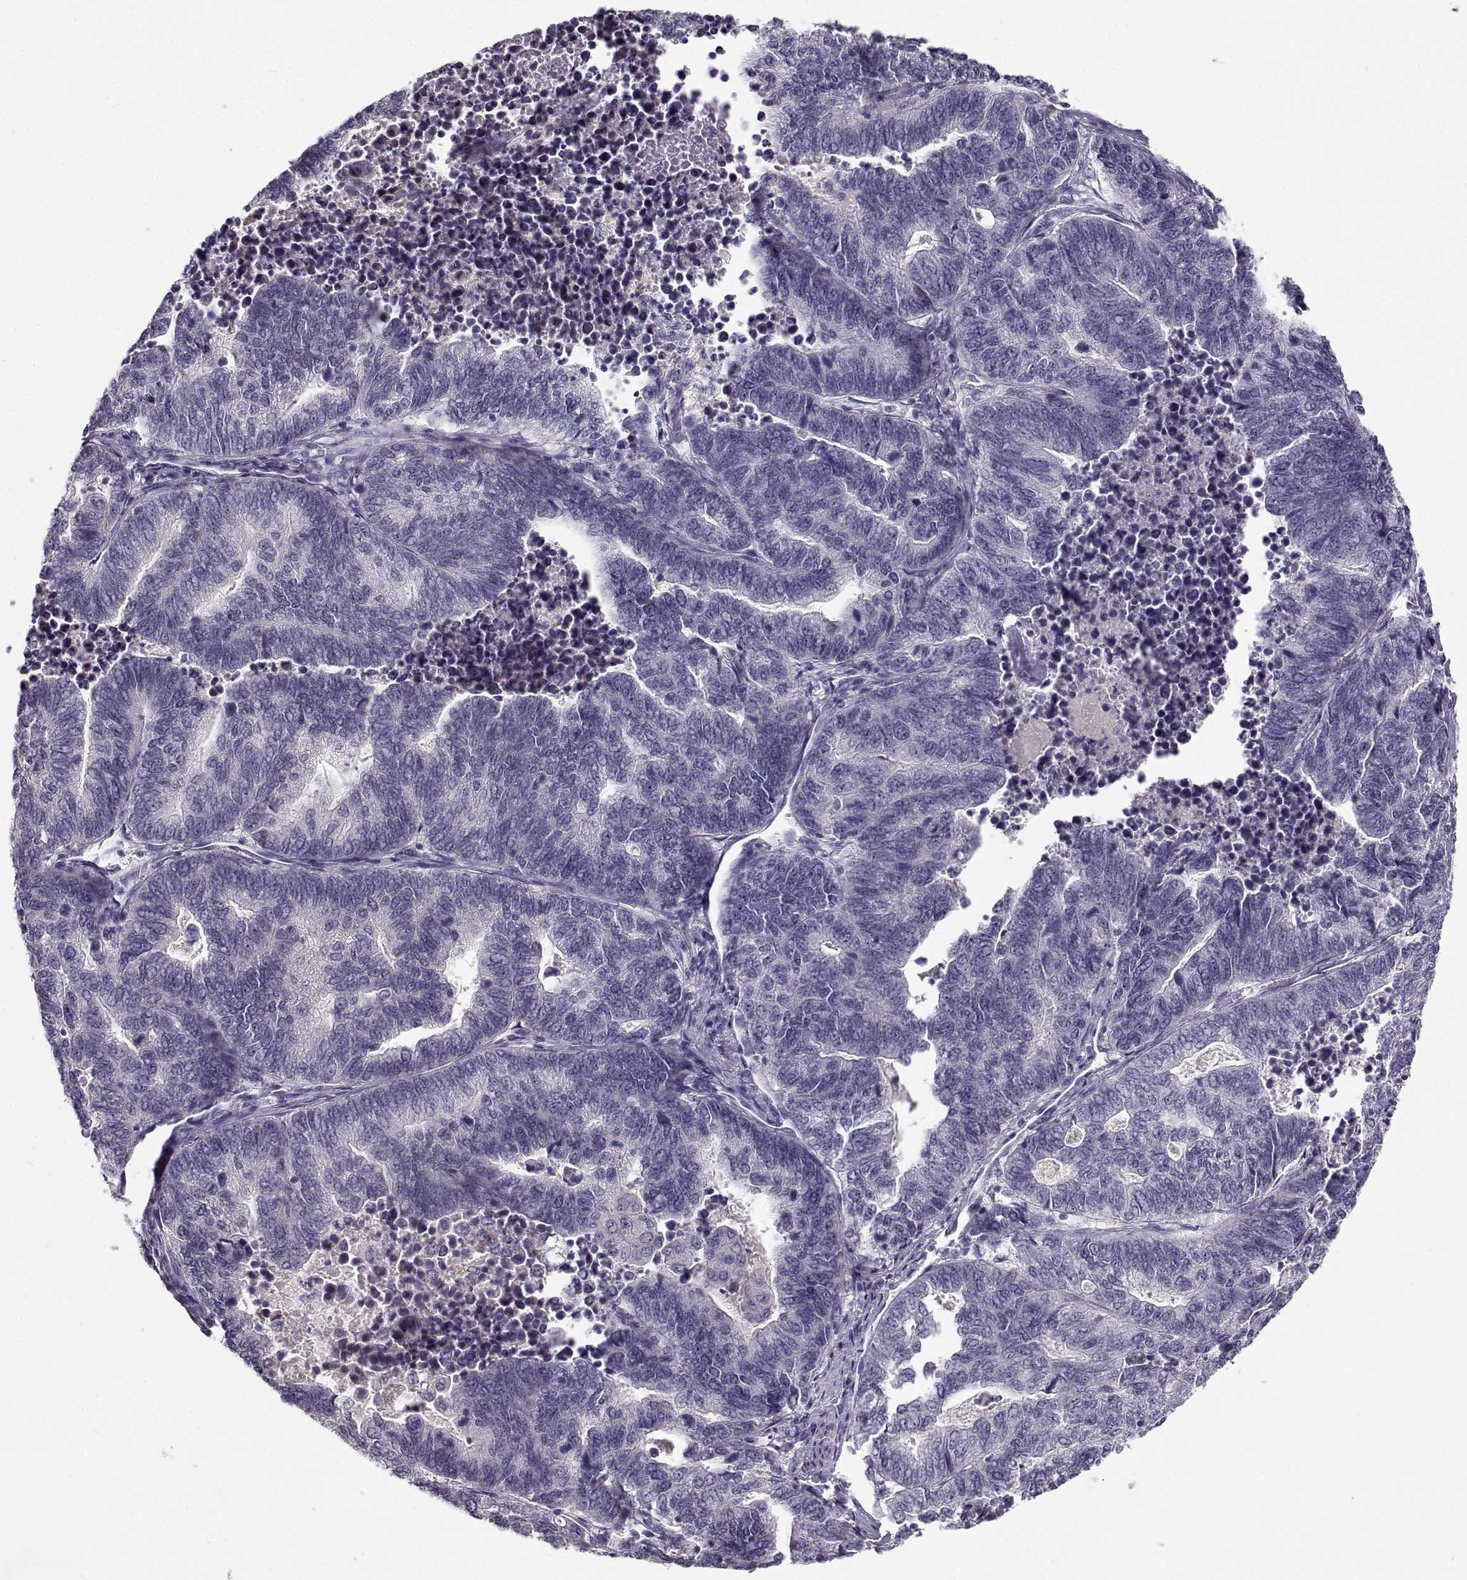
{"staining": {"intensity": "negative", "quantity": "none", "location": "none"}, "tissue": "stomach cancer", "cell_type": "Tumor cells", "image_type": "cancer", "snomed": [{"axis": "morphology", "description": "Adenocarcinoma, NOS"}, {"axis": "topography", "description": "Stomach, upper"}], "caption": "There is no significant positivity in tumor cells of stomach cancer.", "gene": "TMEM145", "patient": {"sex": "female", "age": 67}}